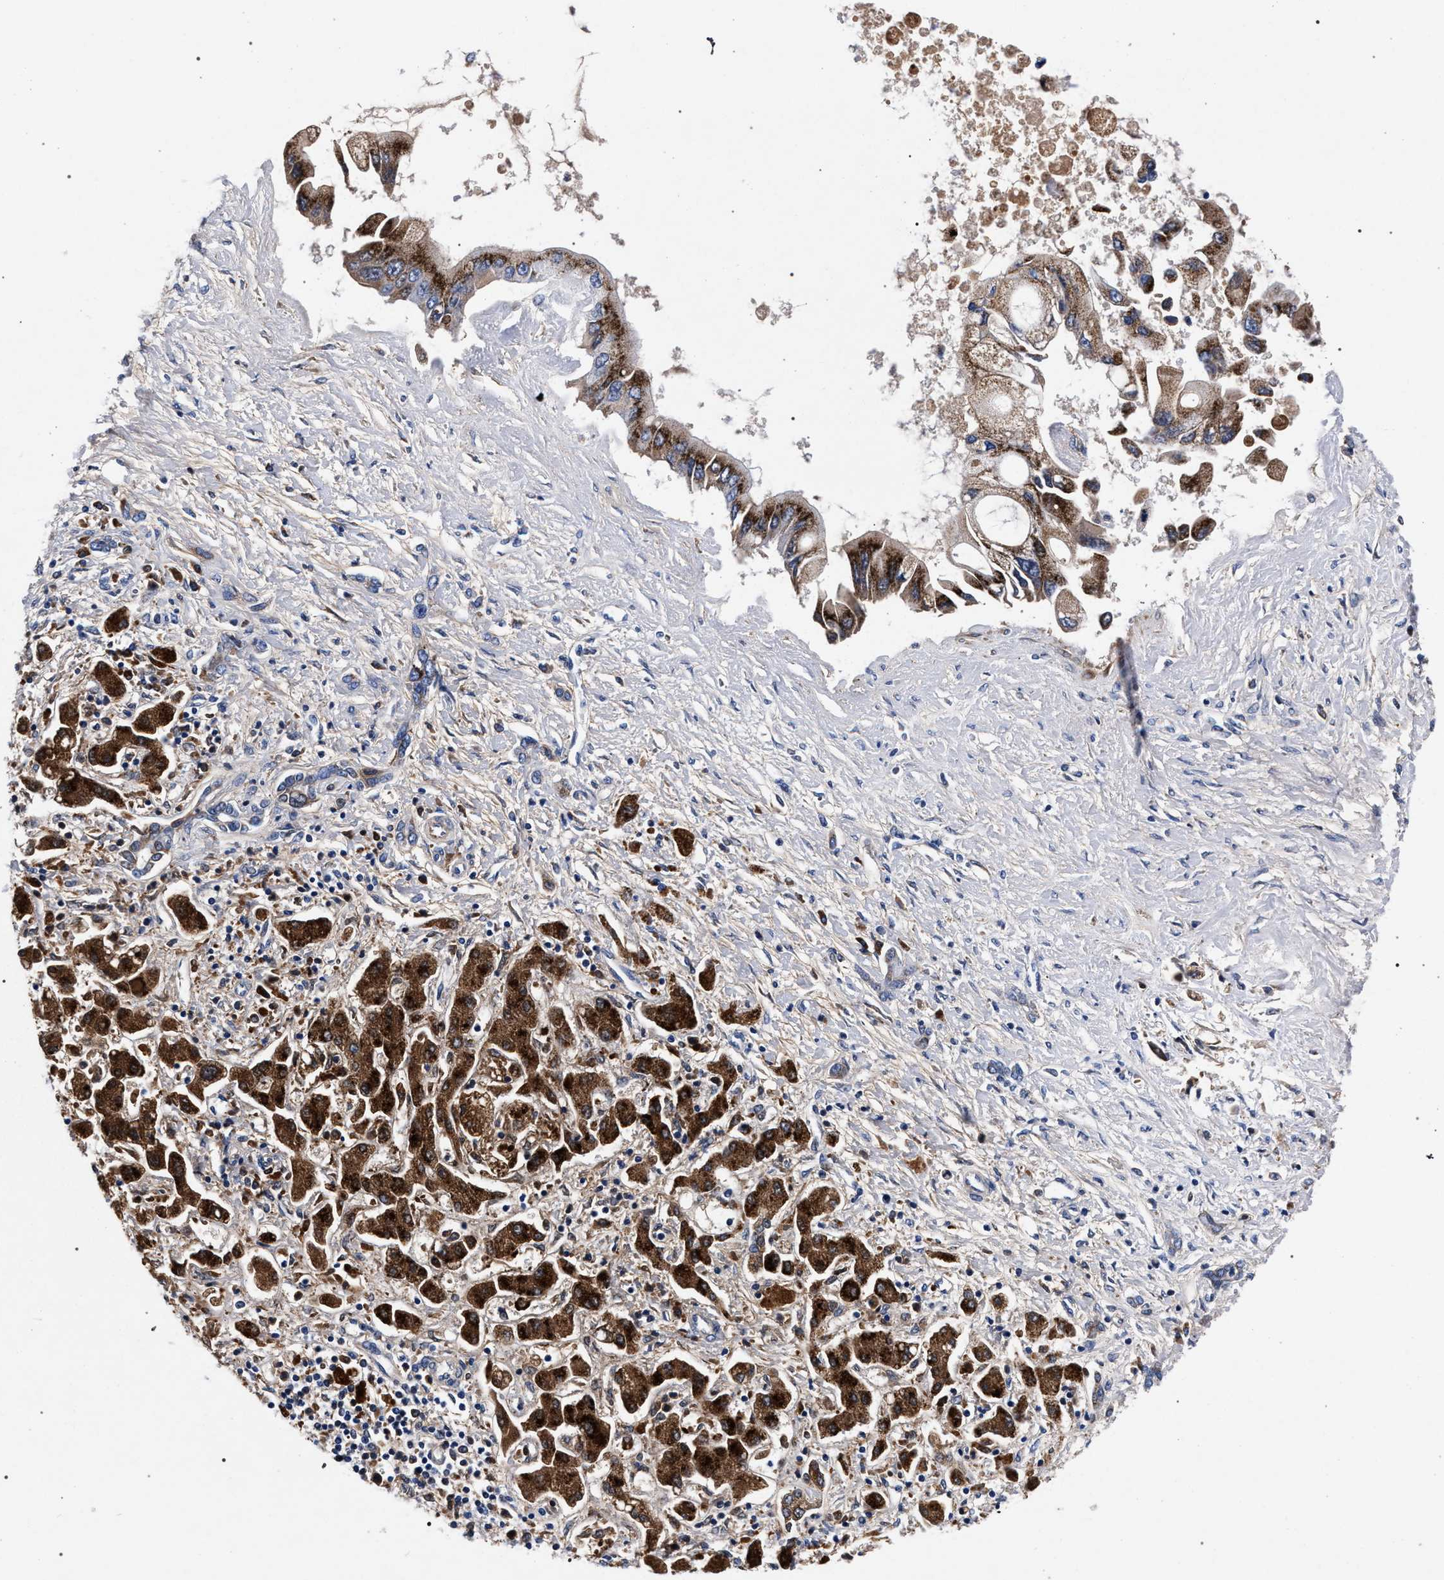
{"staining": {"intensity": "strong", "quantity": ">75%", "location": "cytoplasmic/membranous"}, "tissue": "liver cancer", "cell_type": "Tumor cells", "image_type": "cancer", "snomed": [{"axis": "morphology", "description": "Cholangiocarcinoma"}, {"axis": "topography", "description": "Liver"}], "caption": "This photomicrograph exhibits IHC staining of liver cholangiocarcinoma, with high strong cytoplasmic/membranous expression in approximately >75% of tumor cells.", "gene": "ACOX1", "patient": {"sex": "male", "age": 50}}